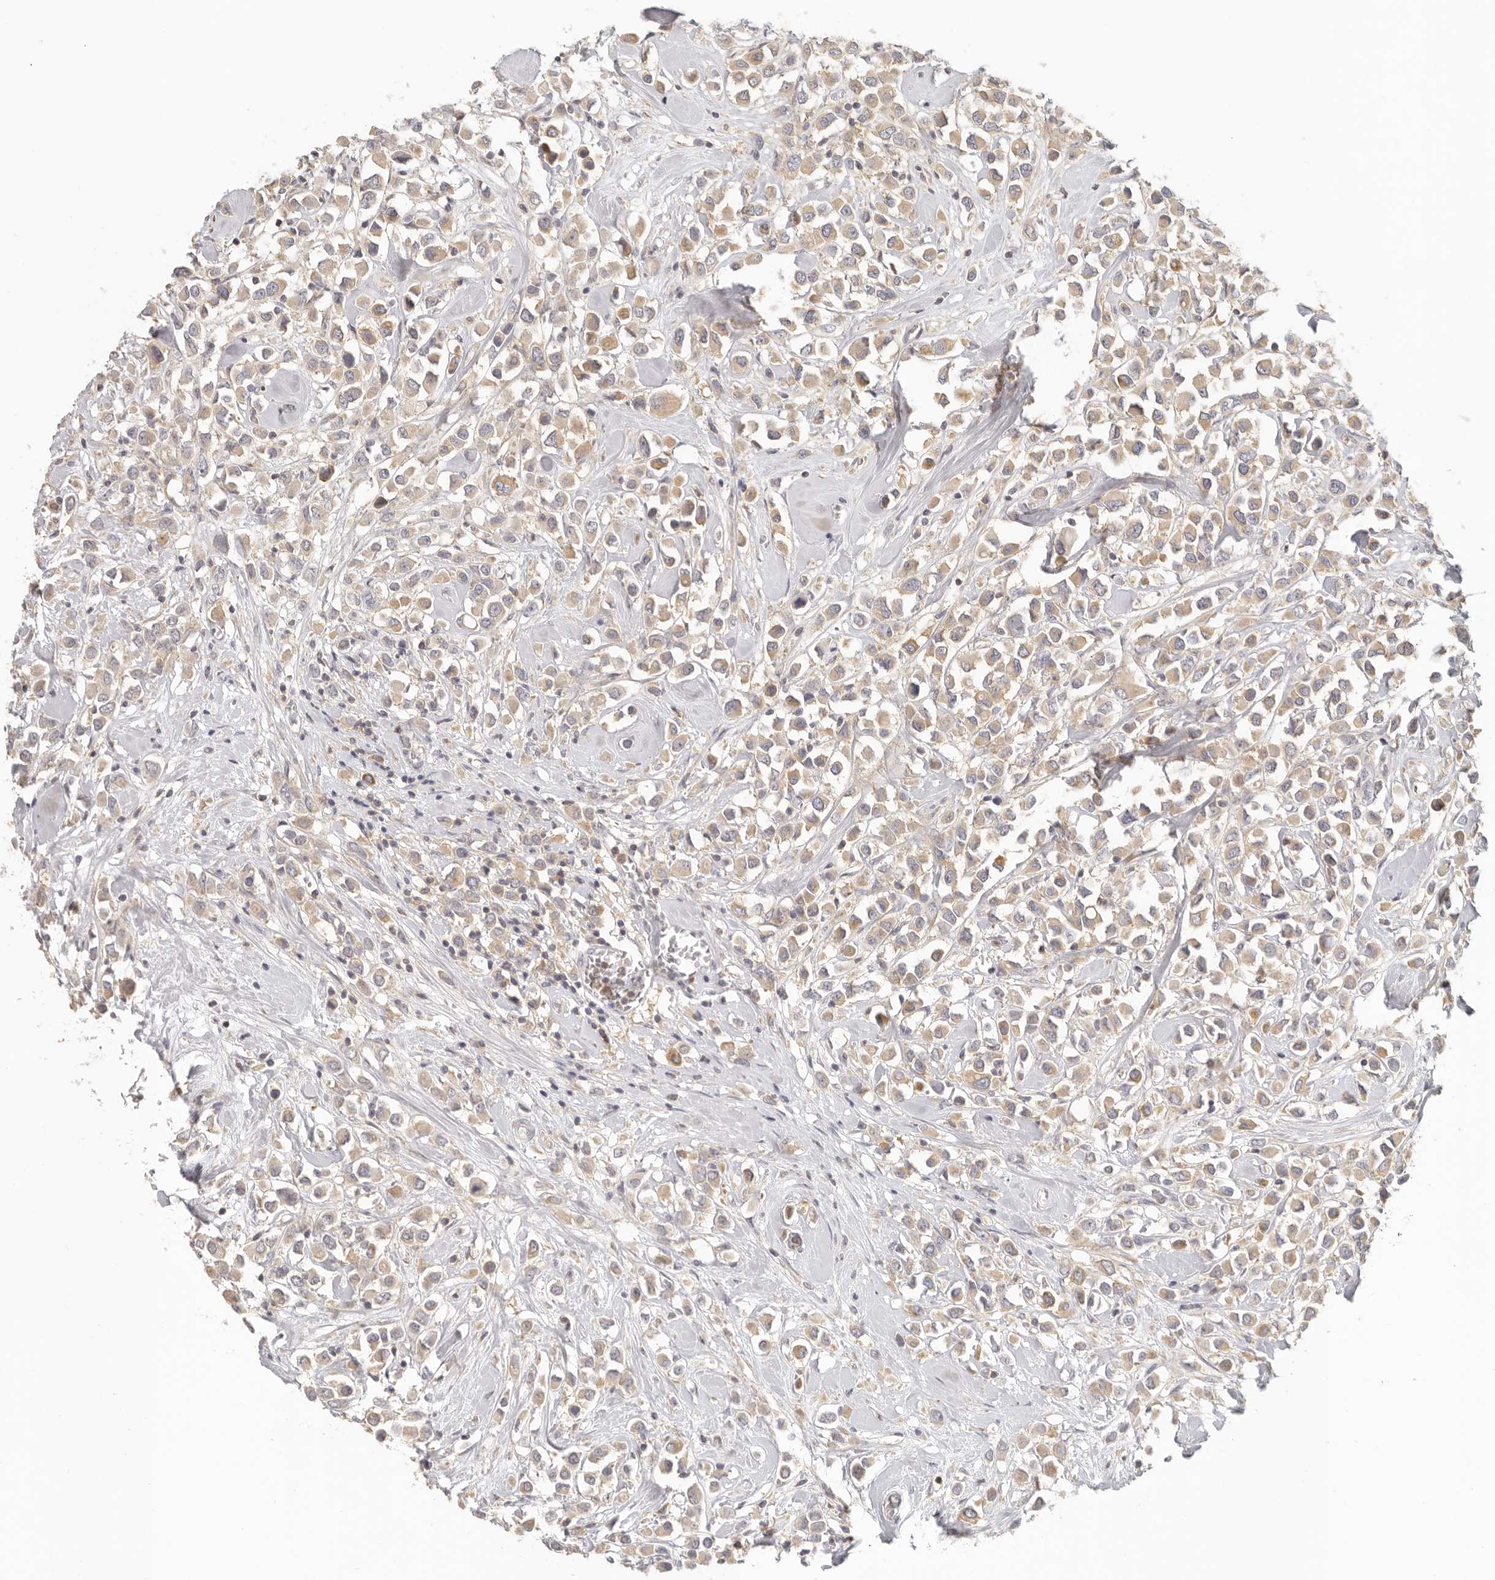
{"staining": {"intensity": "moderate", "quantity": "25%-75%", "location": "cytoplasmic/membranous"}, "tissue": "breast cancer", "cell_type": "Tumor cells", "image_type": "cancer", "snomed": [{"axis": "morphology", "description": "Duct carcinoma"}, {"axis": "topography", "description": "Breast"}], "caption": "About 25%-75% of tumor cells in breast infiltrating ductal carcinoma show moderate cytoplasmic/membranous protein staining as visualized by brown immunohistochemical staining.", "gene": "ANXA9", "patient": {"sex": "female", "age": 61}}